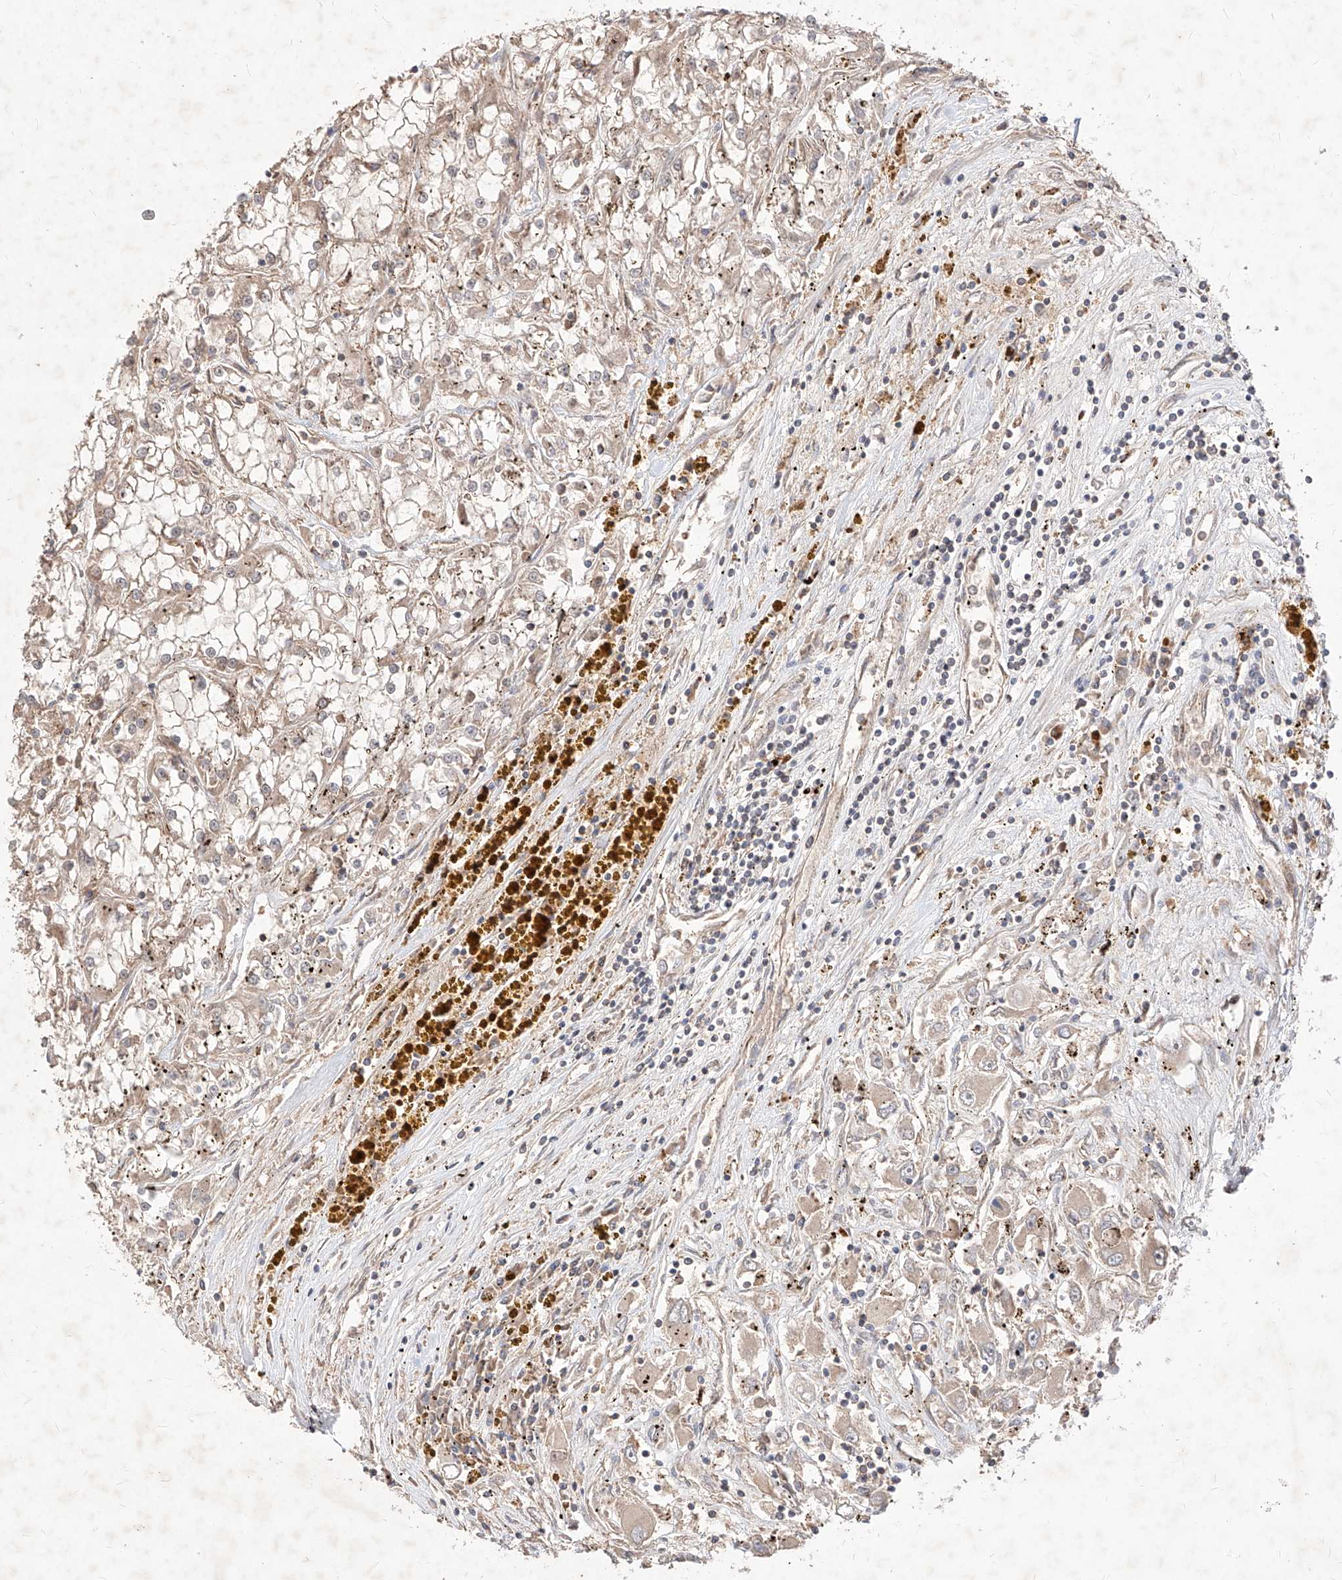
{"staining": {"intensity": "weak", "quantity": ">75%", "location": "cytoplasmic/membranous"}, "tissue": "renal cancer", "cell_type": "Tumor cells", "image_type": "cancer", "snomed": [{"axis": "morphology", "description": "Adenocarcinoma, NOS"}, {"axis": "topography", "description": "Kidney"}], "caption": "Tumor cells display weak cytoplasmic/membranous positivity in approximately >75% of cells in renal cancer (adenocarcinoma).", "gene": "TSNAX", "patient": {"sex": "female", "age": 52}}